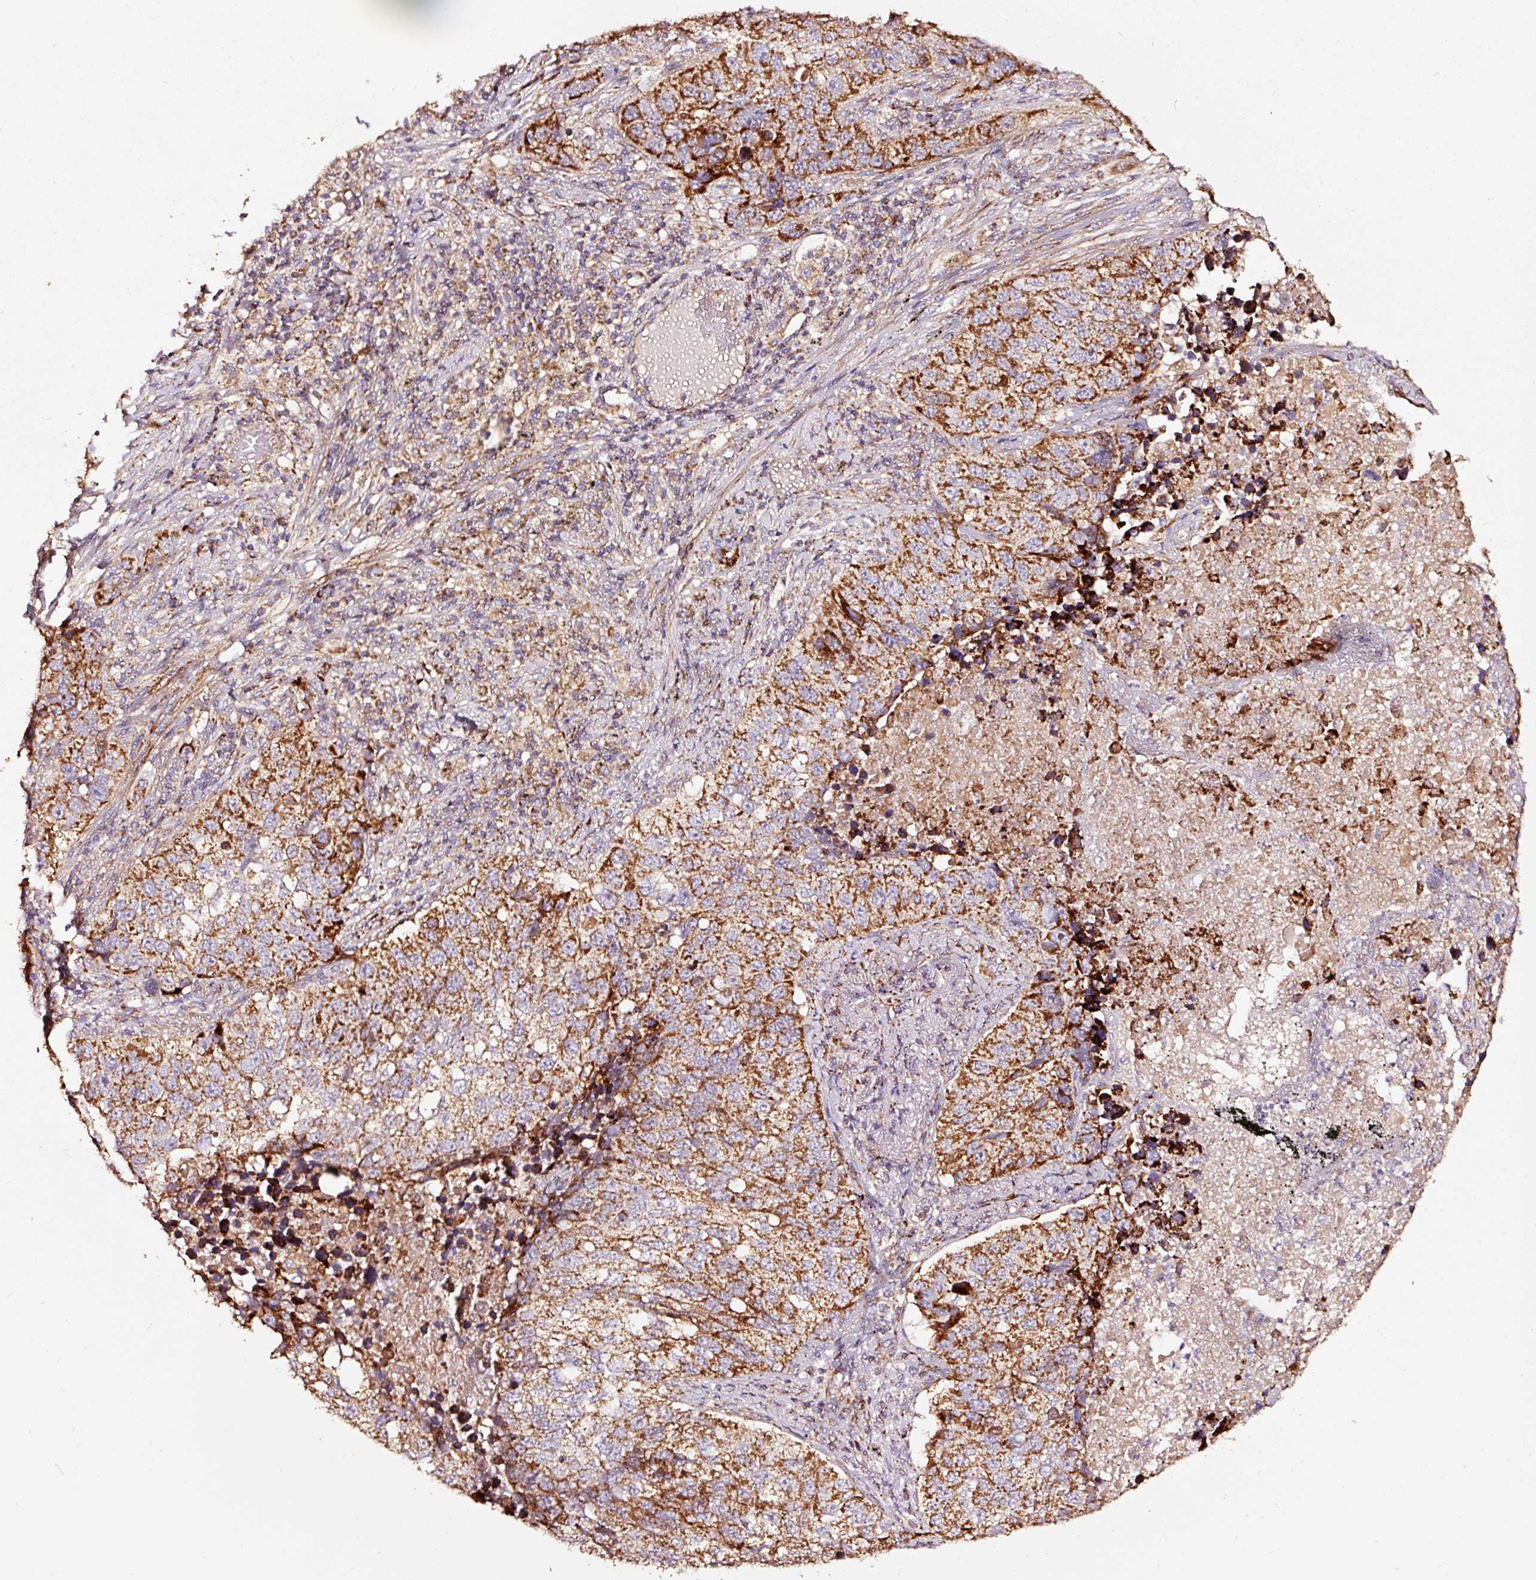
{"staining": {"intensity": "strong", "quantity": ">75%", "location": "cytoplasmic/membranous"}, "tissue": "lung cancer", "cell_type": "Tumor cells", "image_type": "cancer", "snomed": [{"axis": "morphology", "description": "Squamous cell carcinoma, NOS"}, {"axis": "topography", "description": "Lung"}], "caption": "Lung cancer was stained to show a protein in brown. There is high levels of strong cytoplasmic/membranous expression in about >75% of tumor cells.", "gene": "TPM1", "patient": {"sex": "male", "age": 60}}